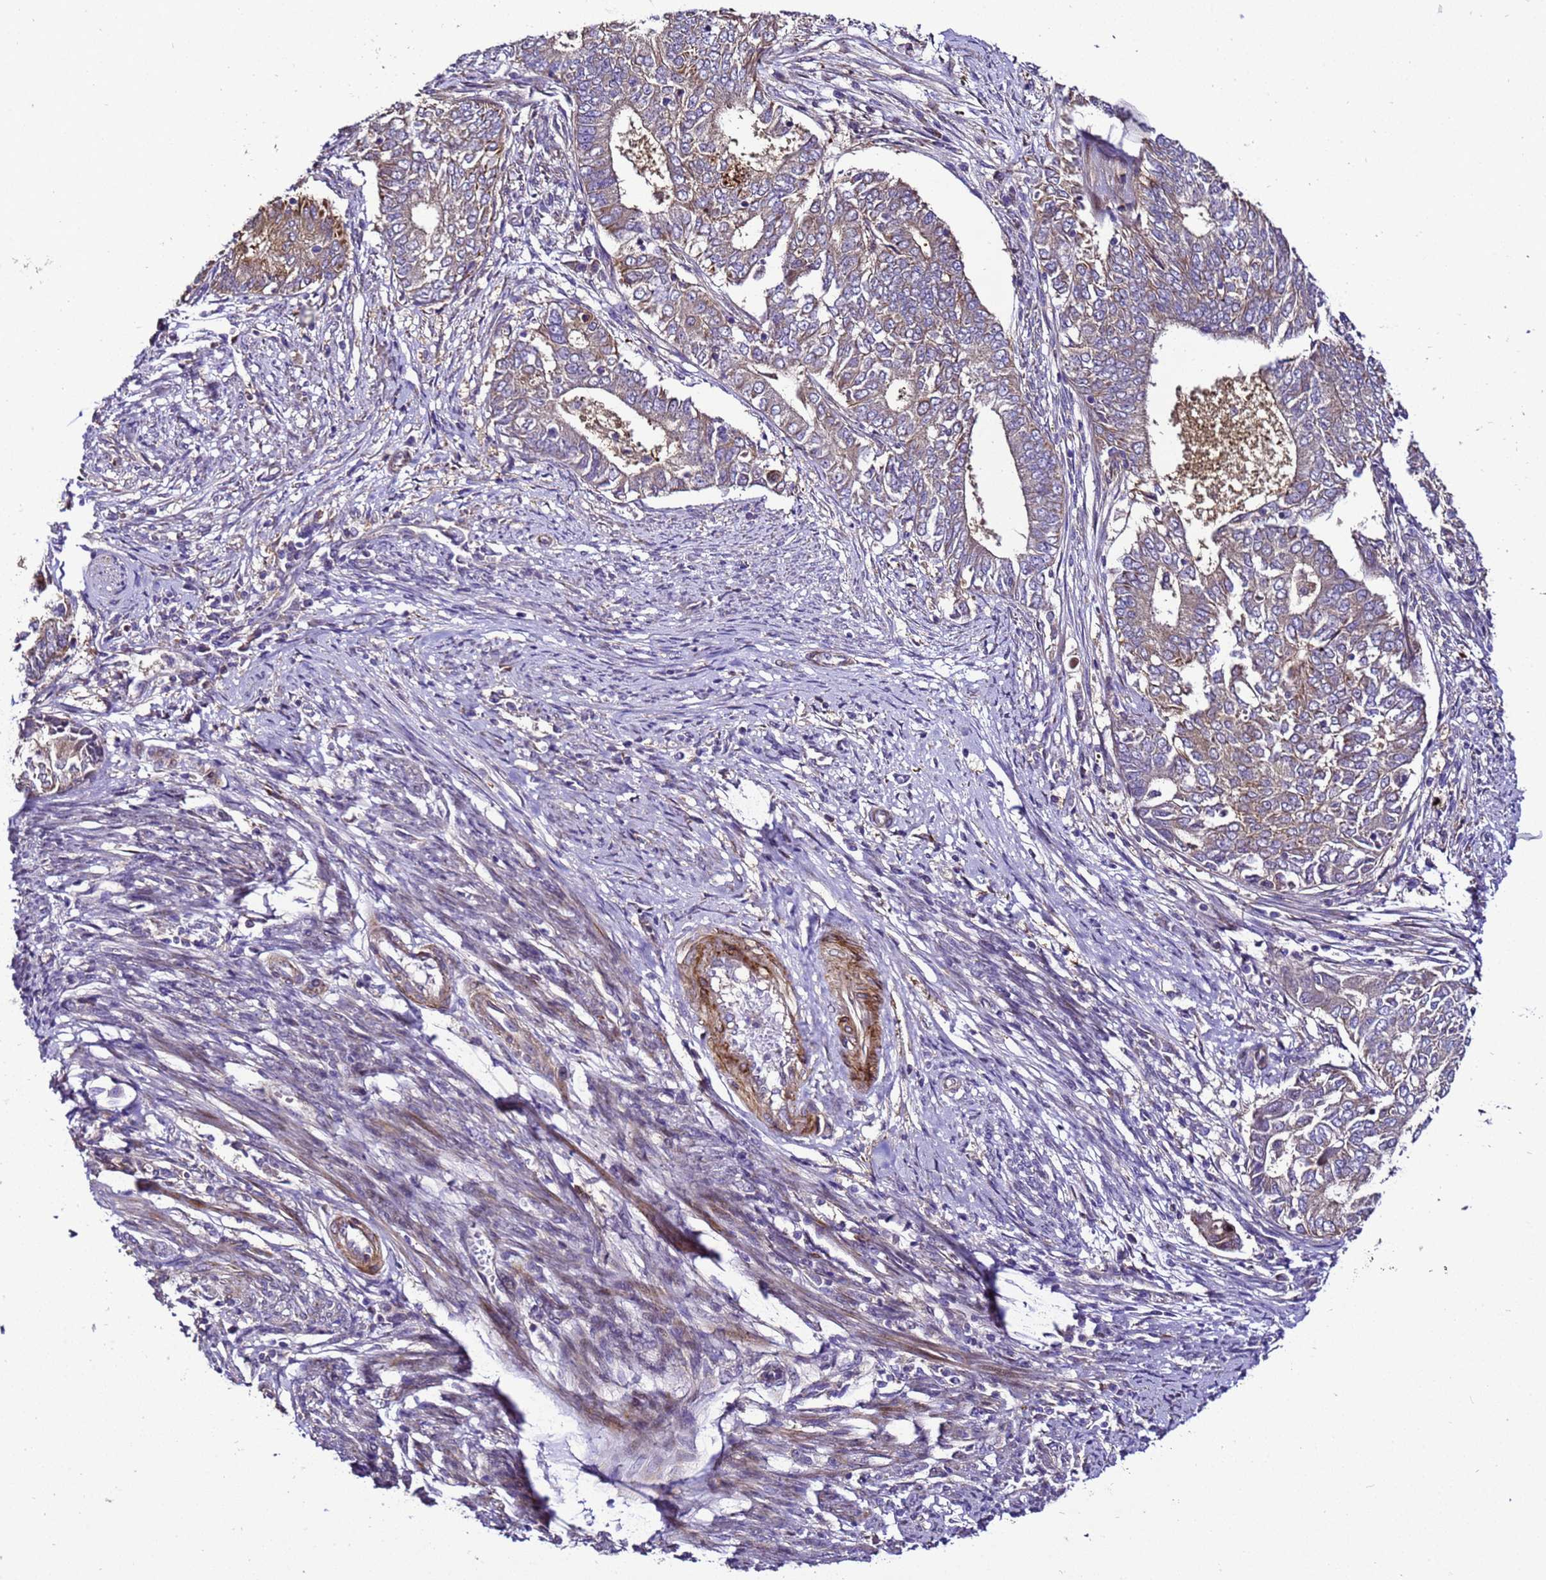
{"staining": {"intensity": "weak", "quantity": "25%-75%", "location": "cytoplasmic/membranous"}, "tissue": "endometrial cancer", "cell_type": "Tumor cells", "image_type": "cancer", "snomed": [{"axis": "morphology", "description": "Adenocarcinoma, NOS"}, {"axis": "topography", "description": "Endometrium"}], "caption": "Weak cytoplasmic/membranous positivity for a protein is present in about 25%-75% of tumor cells of endometrial cancer (adenocarcinoma) using immunohistochemistry (IHC).", "gene": "ZNF417", "patient": {"sex": "female", "age": 62}}